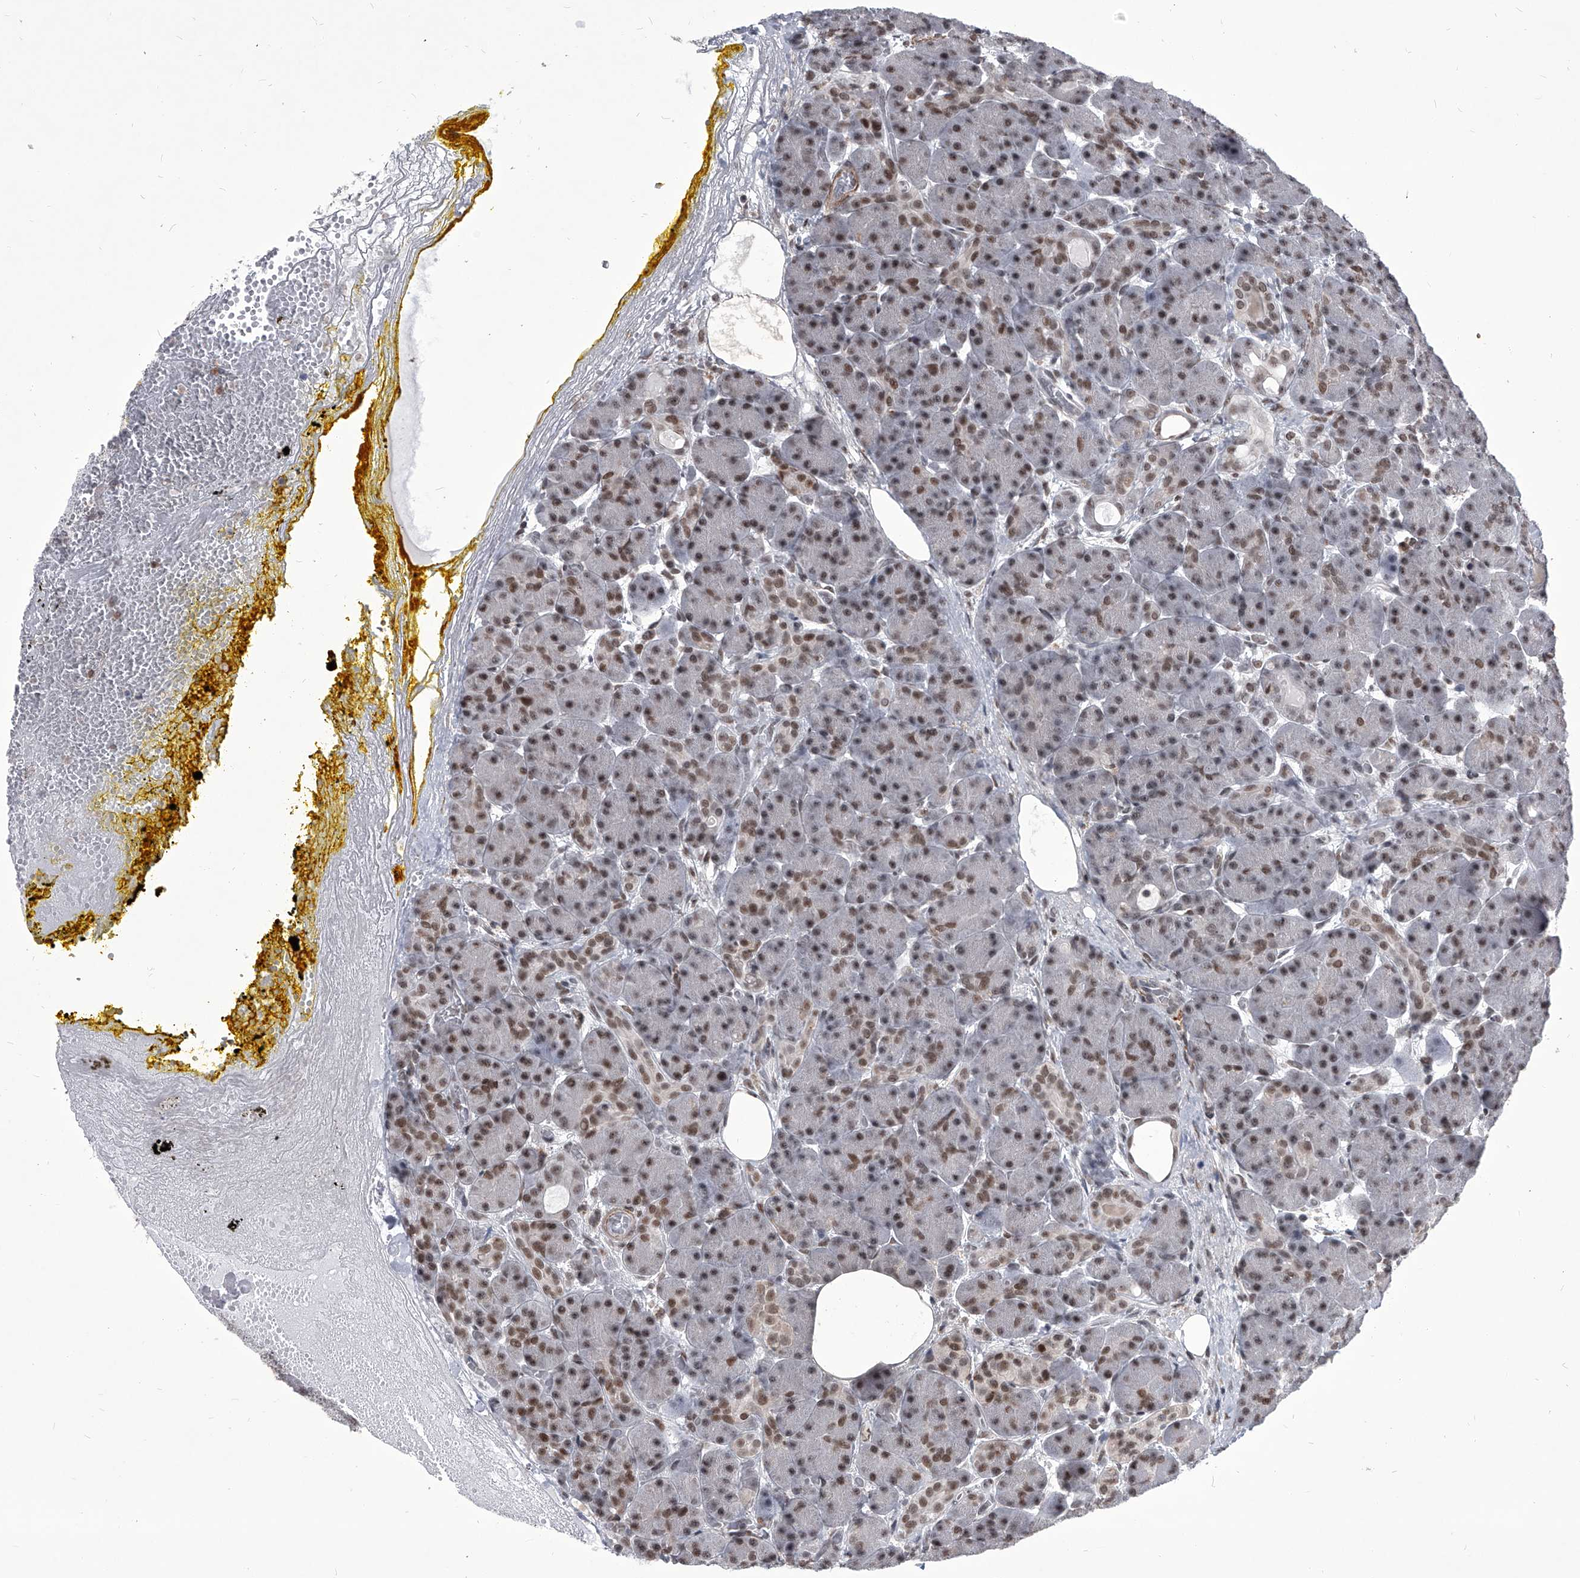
{"staining": {"intensity": "moderate", "quantity": "<25%", "location": "nuclear"}, "tissue": "pancreas", "cell_type": "Exocrine glandular cells", "image_type": "normal", "snomed": [{"axis": "morphology", "description": "Normal tissue, NOS"}, {"axis": "topography", "description": "Pancreas"}], "caption": "Protein staining displays moderate nuclear expression in approximately <25% of exocrine glandular cells in unremarkable pancreas.", "gene": "PPIL4", "patient": {"sex": "male", "age": 63}}